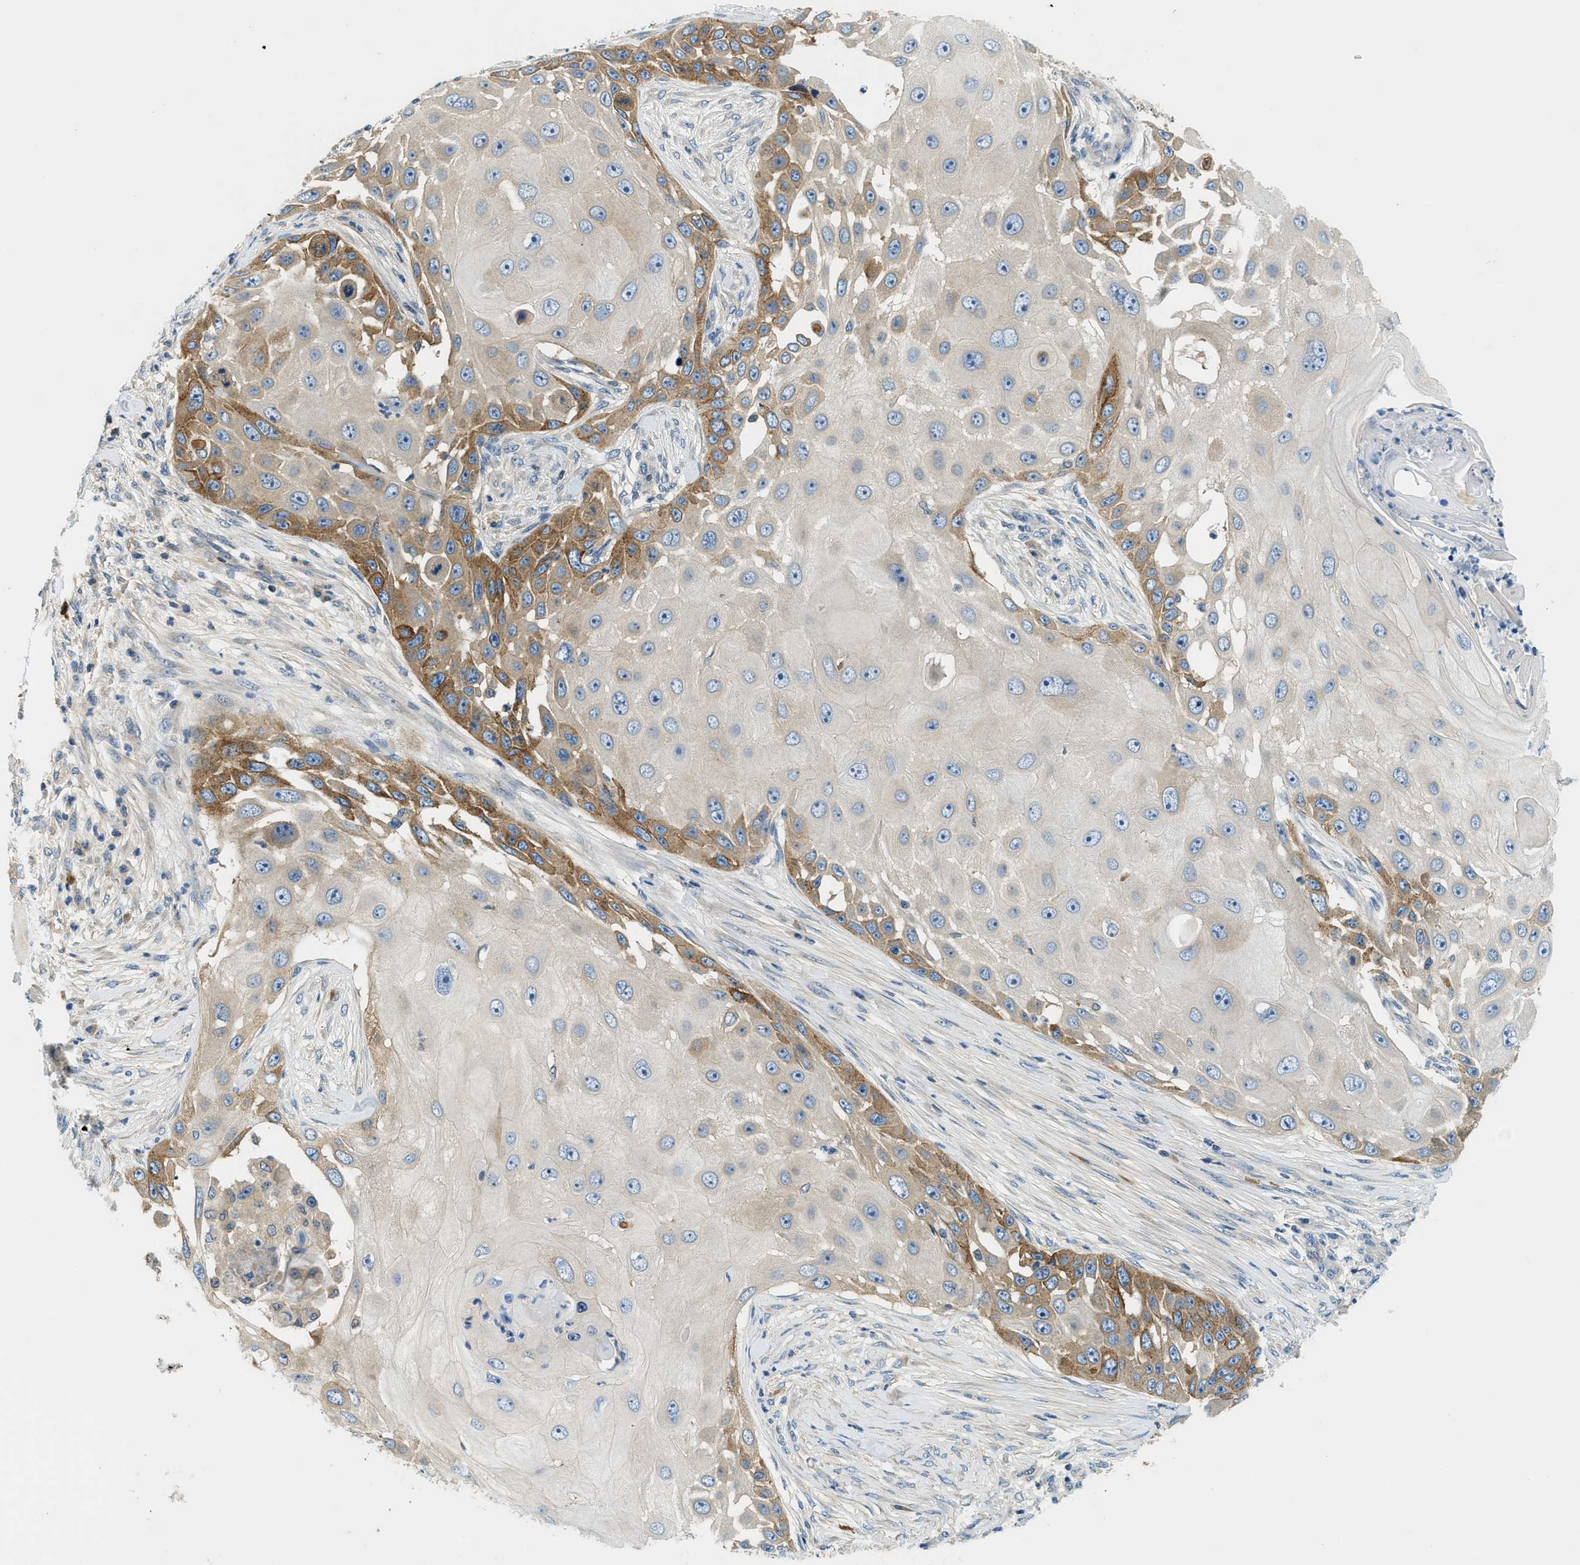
{"staining": {"intensity": "moderate", "quantity": "<25%", "location": "cytoplasmic/membranous"}, "tissue": "skin cancer", "cell_type": "Tumor cells", "image_type": "cancer", "snomed": [{"axis": "morphology", "description": "Squamous cell carcinoma, NOS"}, {"axis": "topography", "description": "Skin"}], "caption": "This is a micrograph of immunohistochemistry (IHC) staining of skin cancer (squamous cell carcinoma), which shows moderate expression in the cytoplasmic/membranous of tumor cells.", "gene": "KCNK1", "patient": {"sex": "female", "age": 44}}